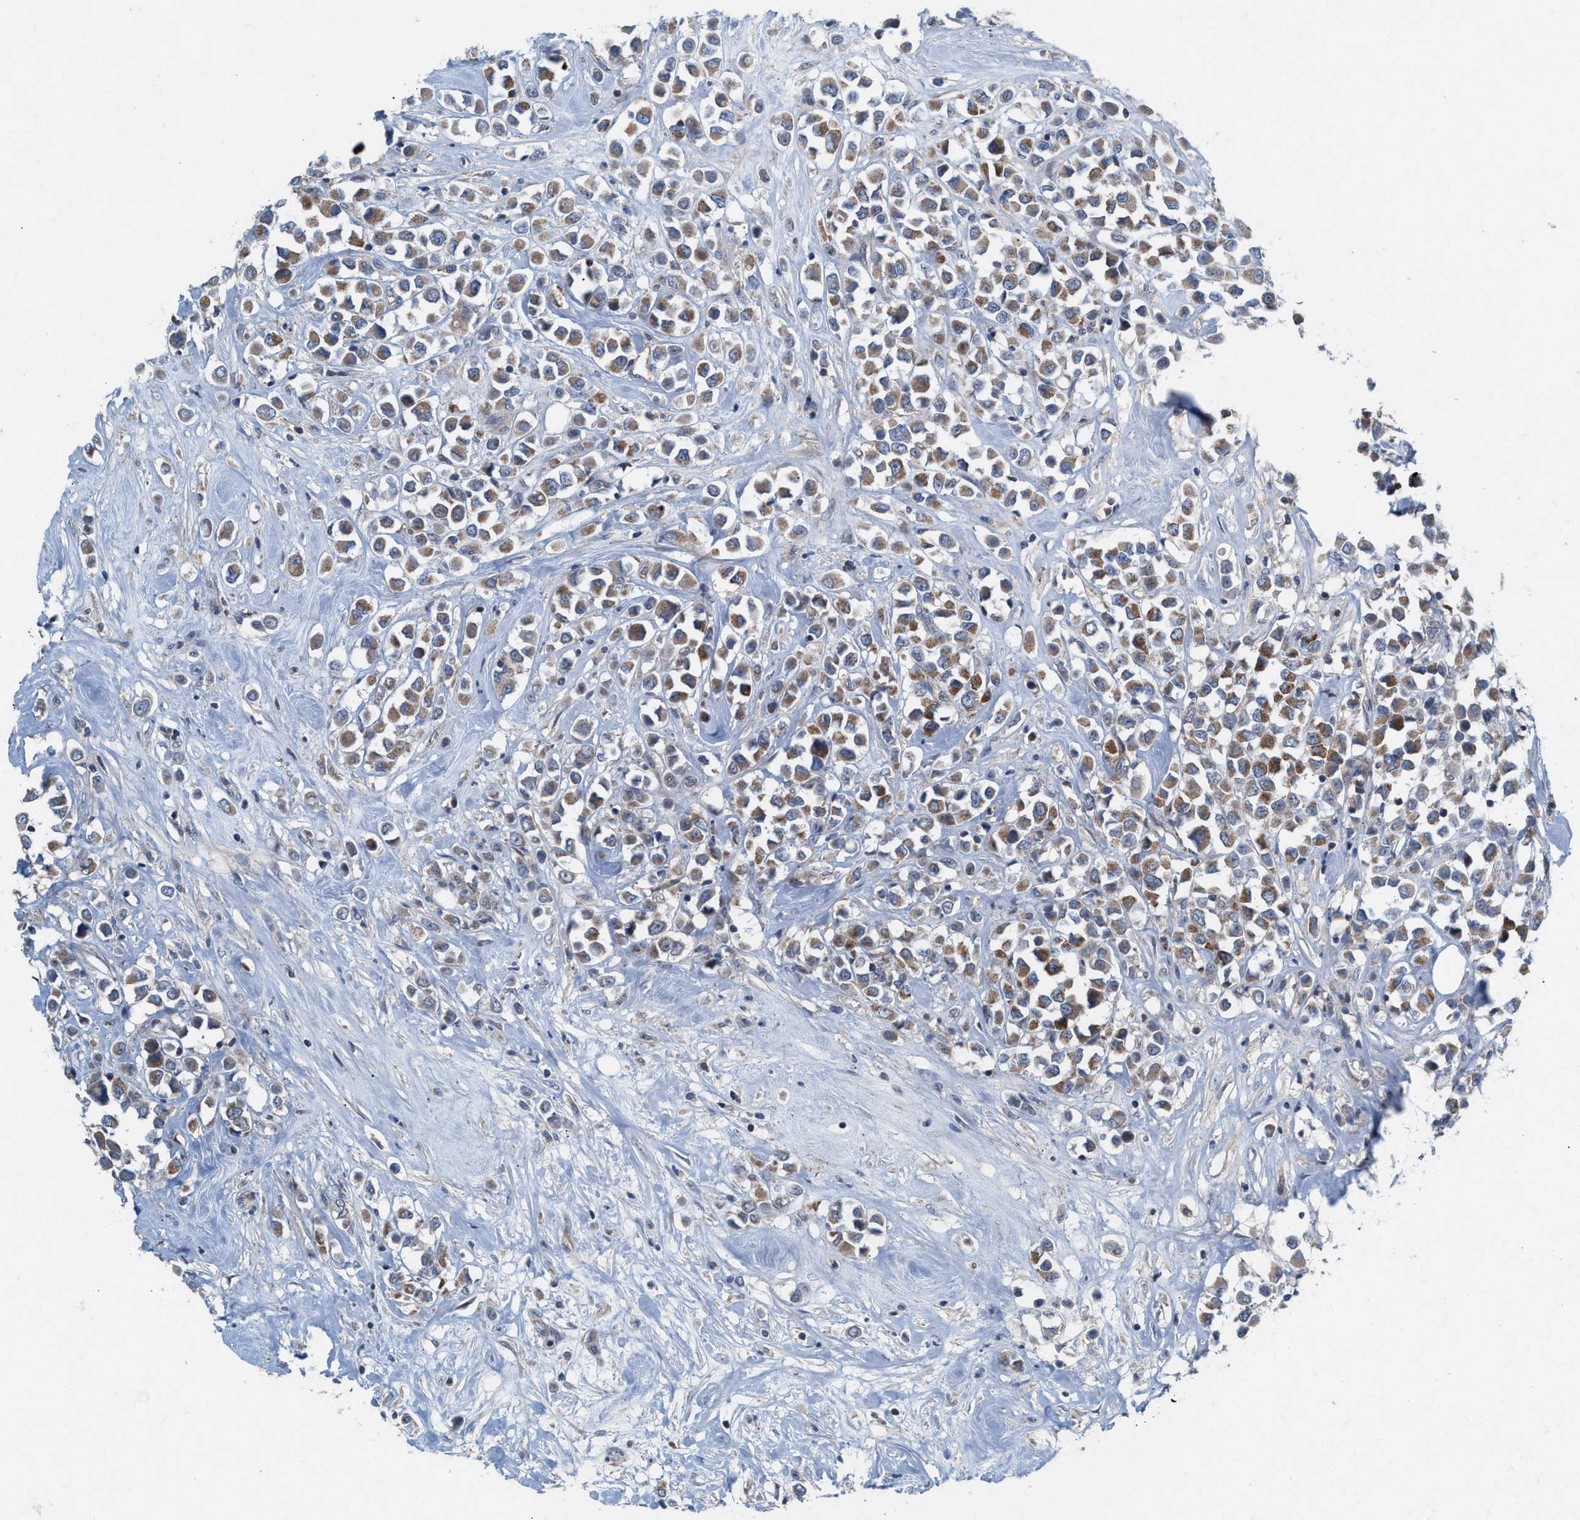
{"staining": {"intensity": "moderate", "quantity": ">75%", "location": "cytoplasmic/membranous"}, "tissue": "breast cancer", "cell_type": "Tumor cells", "image_type": "cancer", "snomed": [{"axis": "morphology", "description": "Duct carcinoma"}, {"axis": "topography", "description": "Breast"}], "caption": "Moderate cytoplasmic/membranous expression for a protein is seen in about >75% of tumor cells of invasive ductal carcinoma (breast) using IHC.", "gene": "MRM1", "patient": {"sex": "female", "age": 61}}